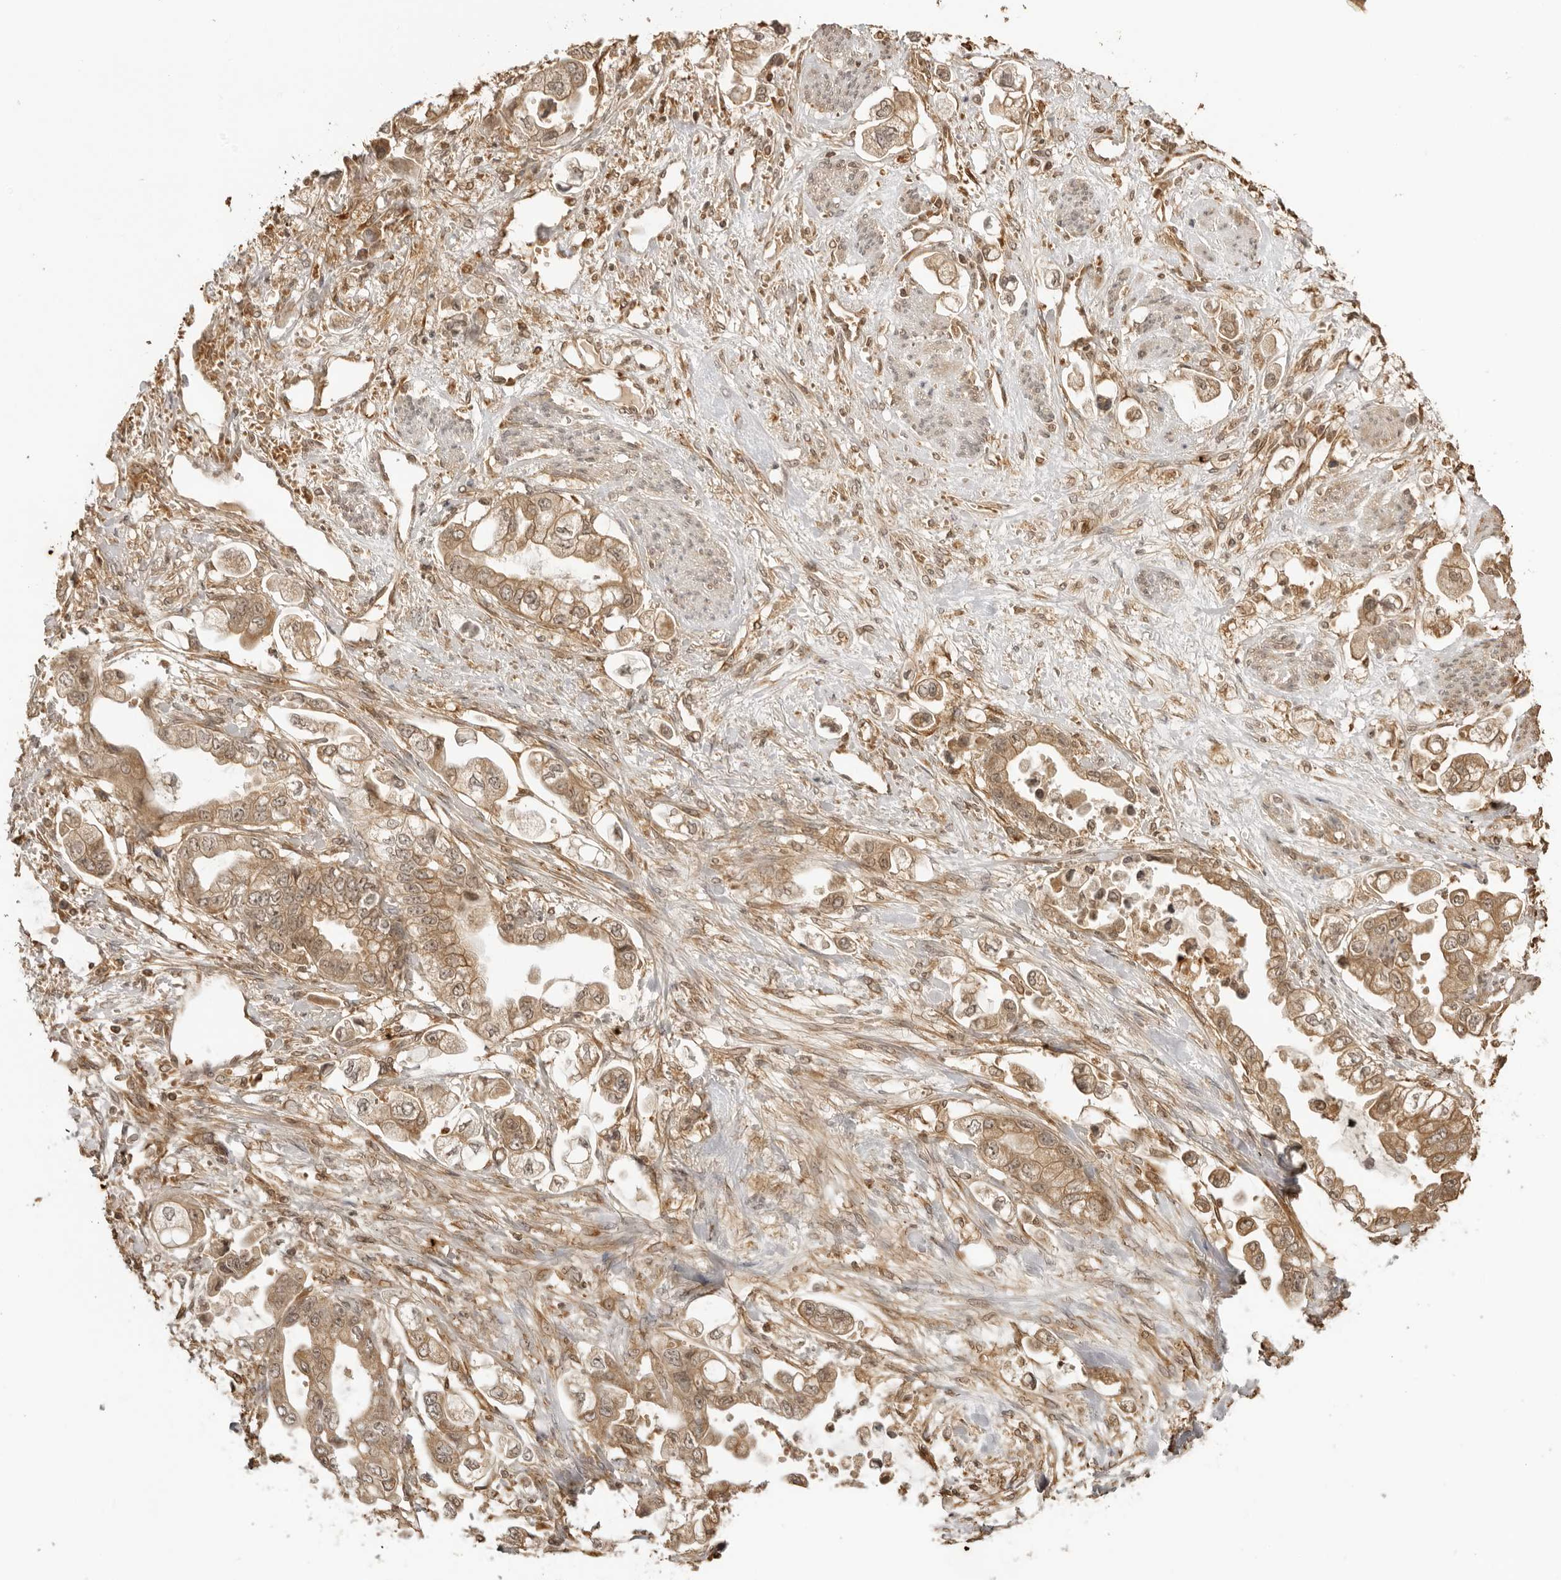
{"staining": {"intensity": "moderate", "quantity": ">75%", "location": "cytoplasmic/membranous,nuclear"}, "tissue": "stomach cancer", "cell_type": "Tumor cells", "image_type": "cancer", "snomed": [{"axis": "morphology", "description": "Adenocarcinoma, NOS"}, {"axis": "topography", "description": "Stomach"}], "caption": "IHC (DAB (3,3'-diaminobenzidine)) staining of adenocarcinoma (stomach) shows moderate cytoplasmic/membranous and nuclear protein staining in approximately >75% of tumor cells.", "gene": "IKBKE", "patient": {"sex": "male", "age": 62}}